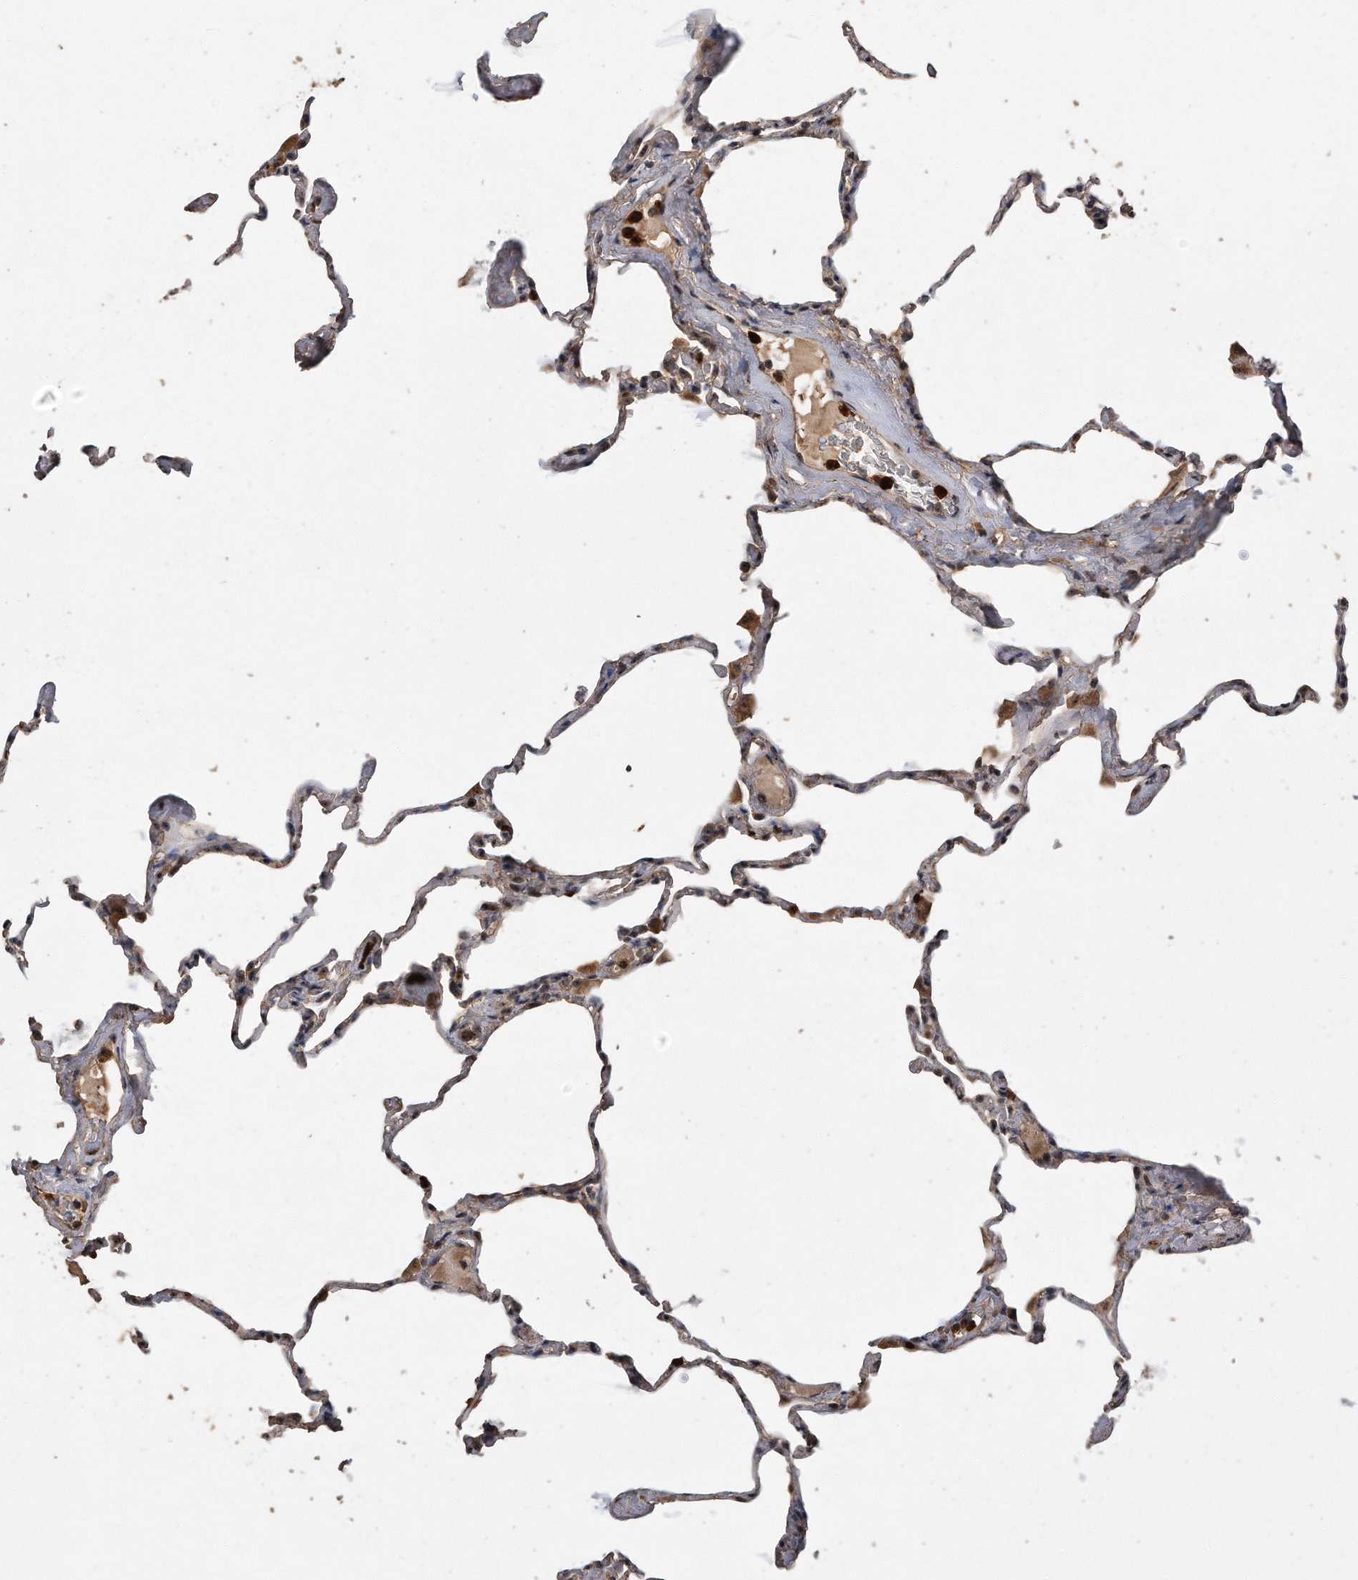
{"staining": {"intensity": "moderate", "quantity": "<25%", "location": "cytoplasmic/membranous,nuclear"}, "tissue": "lung", "cell_type": "Alveolar cells", "image_type": "normal", "snomed": [{"axis": "morphology", "description": "Normal tissue, NOS"}, {"axis": "topography", "description": "Lung"}], "caption": "DAB immunohistochemical staining of unremarkable human lung demonstrates moderate cytoplasmic/membranous,nuclear protein staining in approximately <25% of alveolar cells.", "gene": "PELO", "patient": {"sex": "male", "age": 65}}